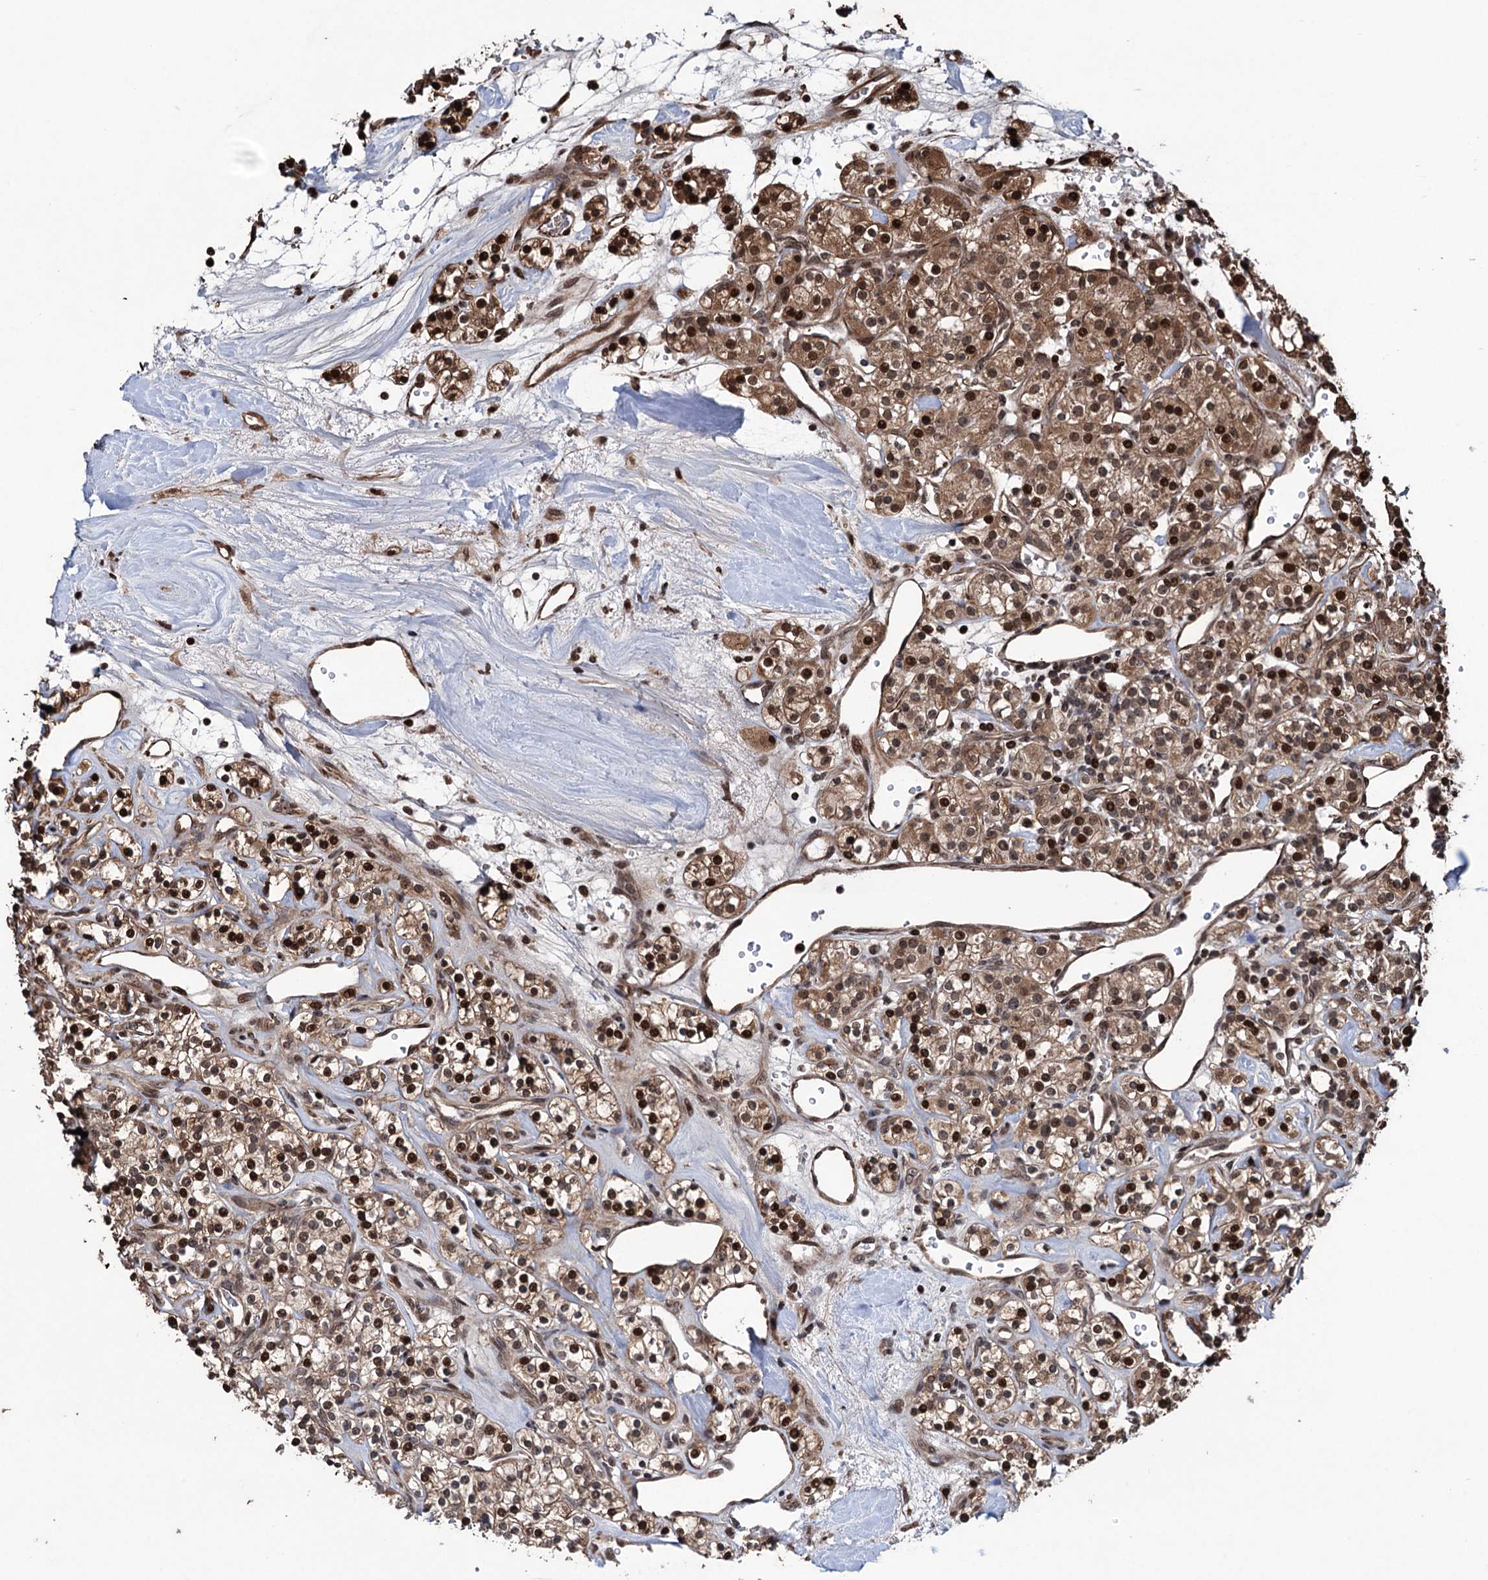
{"staining": {"intensity": "strong", "quantity": ">75%", "location": "cytoplasmic/membranous,nuclear"}, "tissue": "renal cancer", "cell_type": "Tumor cells", "image_type": "cancer", "snomed": [{"axis": "morphology", "description": "Adenocarcinoma, NOS"}, {"axis": "topography", "description": "Kidney"}], "caption": "Approximately >75% of tumor cells in renal adenocarcinoma show strong cytoplasmic/membranous and nuclear protein staining as visualized by brown immunohistochemical staining.", "gene": "EYA4", "patient": {"sex": "male", "age": 77}}